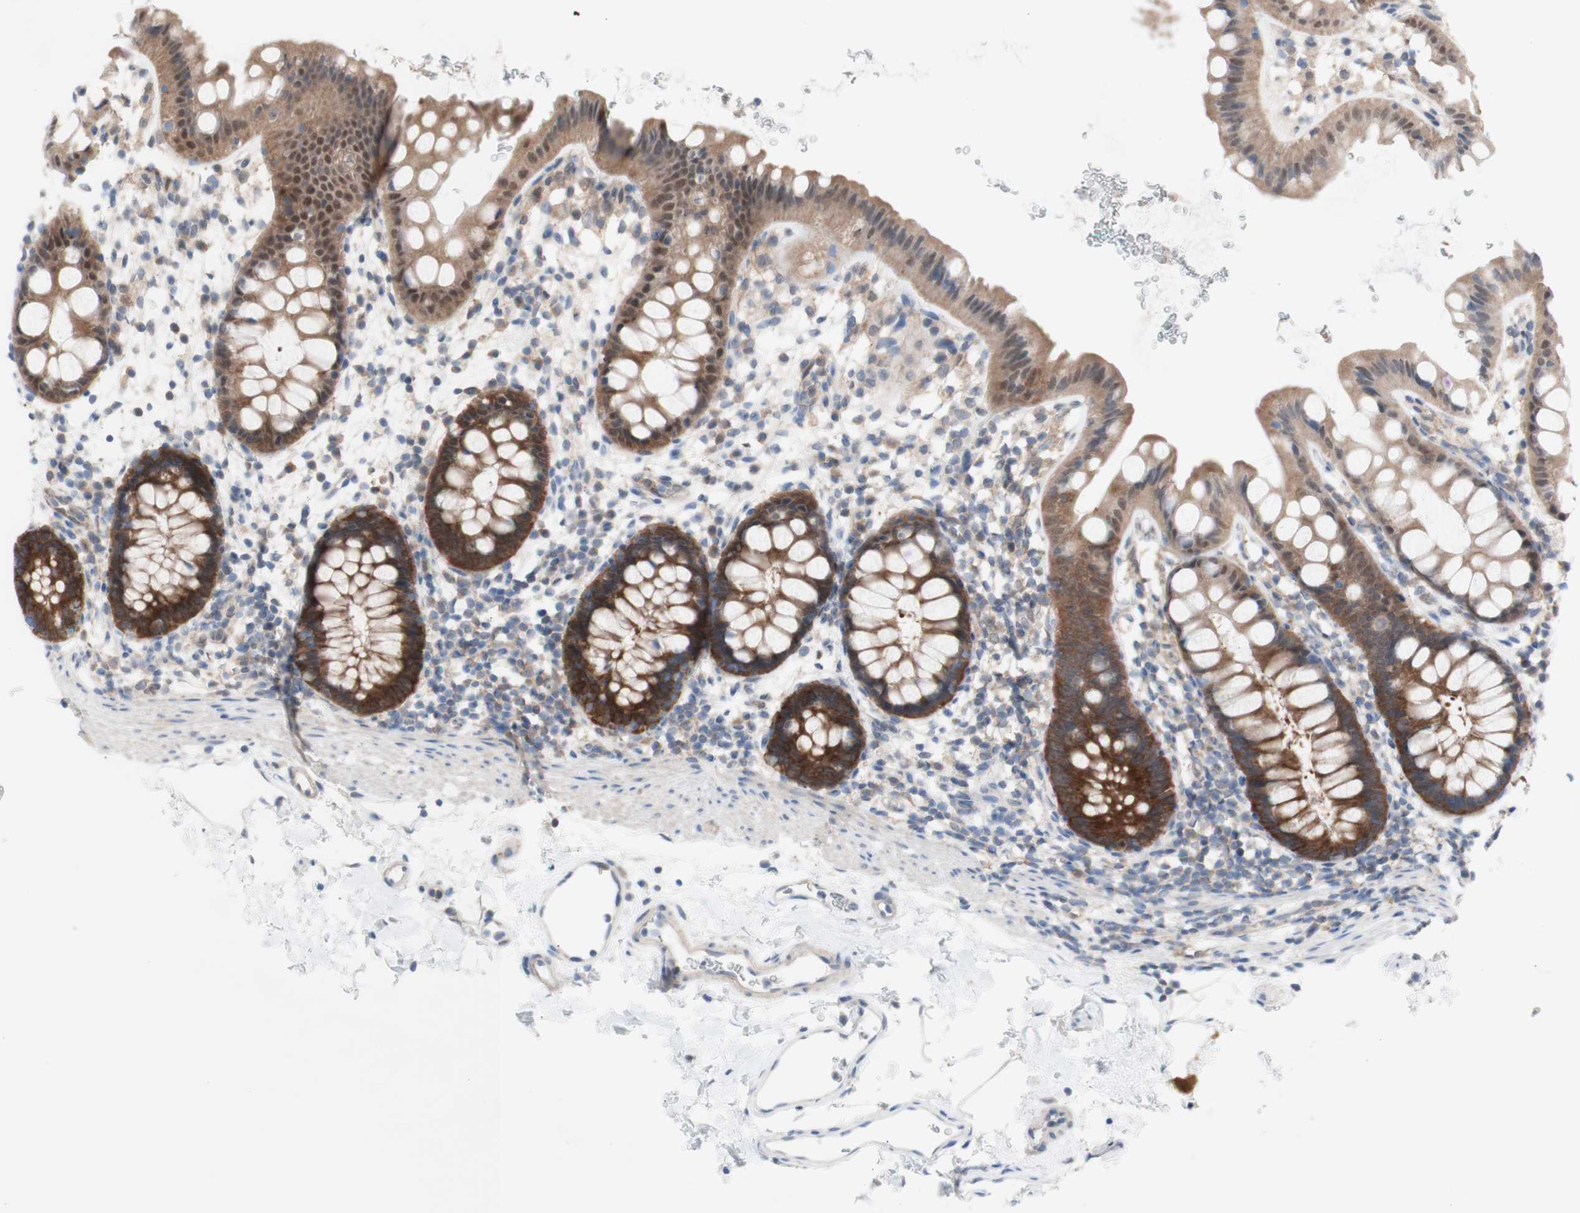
{"staining": {"intensity": "strong", "quantity": "25%-75%", "location": "cytoplasmic/membranous,nuclear"}, "tissue": "rectum", "cell_type": "Glandular cells", "image_type": "normal", "snomed": [{"axis": "morphology", "description": "Normal tissue, NOS"}, {"axis": "topography", "description": "Rectum"}], "caption": "Immunohistochemistry (DAB) staining of normal rectum exhibits strong cytoplasmic/membranous,nuclear protein staining in approximately 25%-75% of glandular cells. (Brightfield microscopy of DAB IHC at high magnification).", "gene": "PRMT5", "patient": {"sex": "female", "age": 24}}